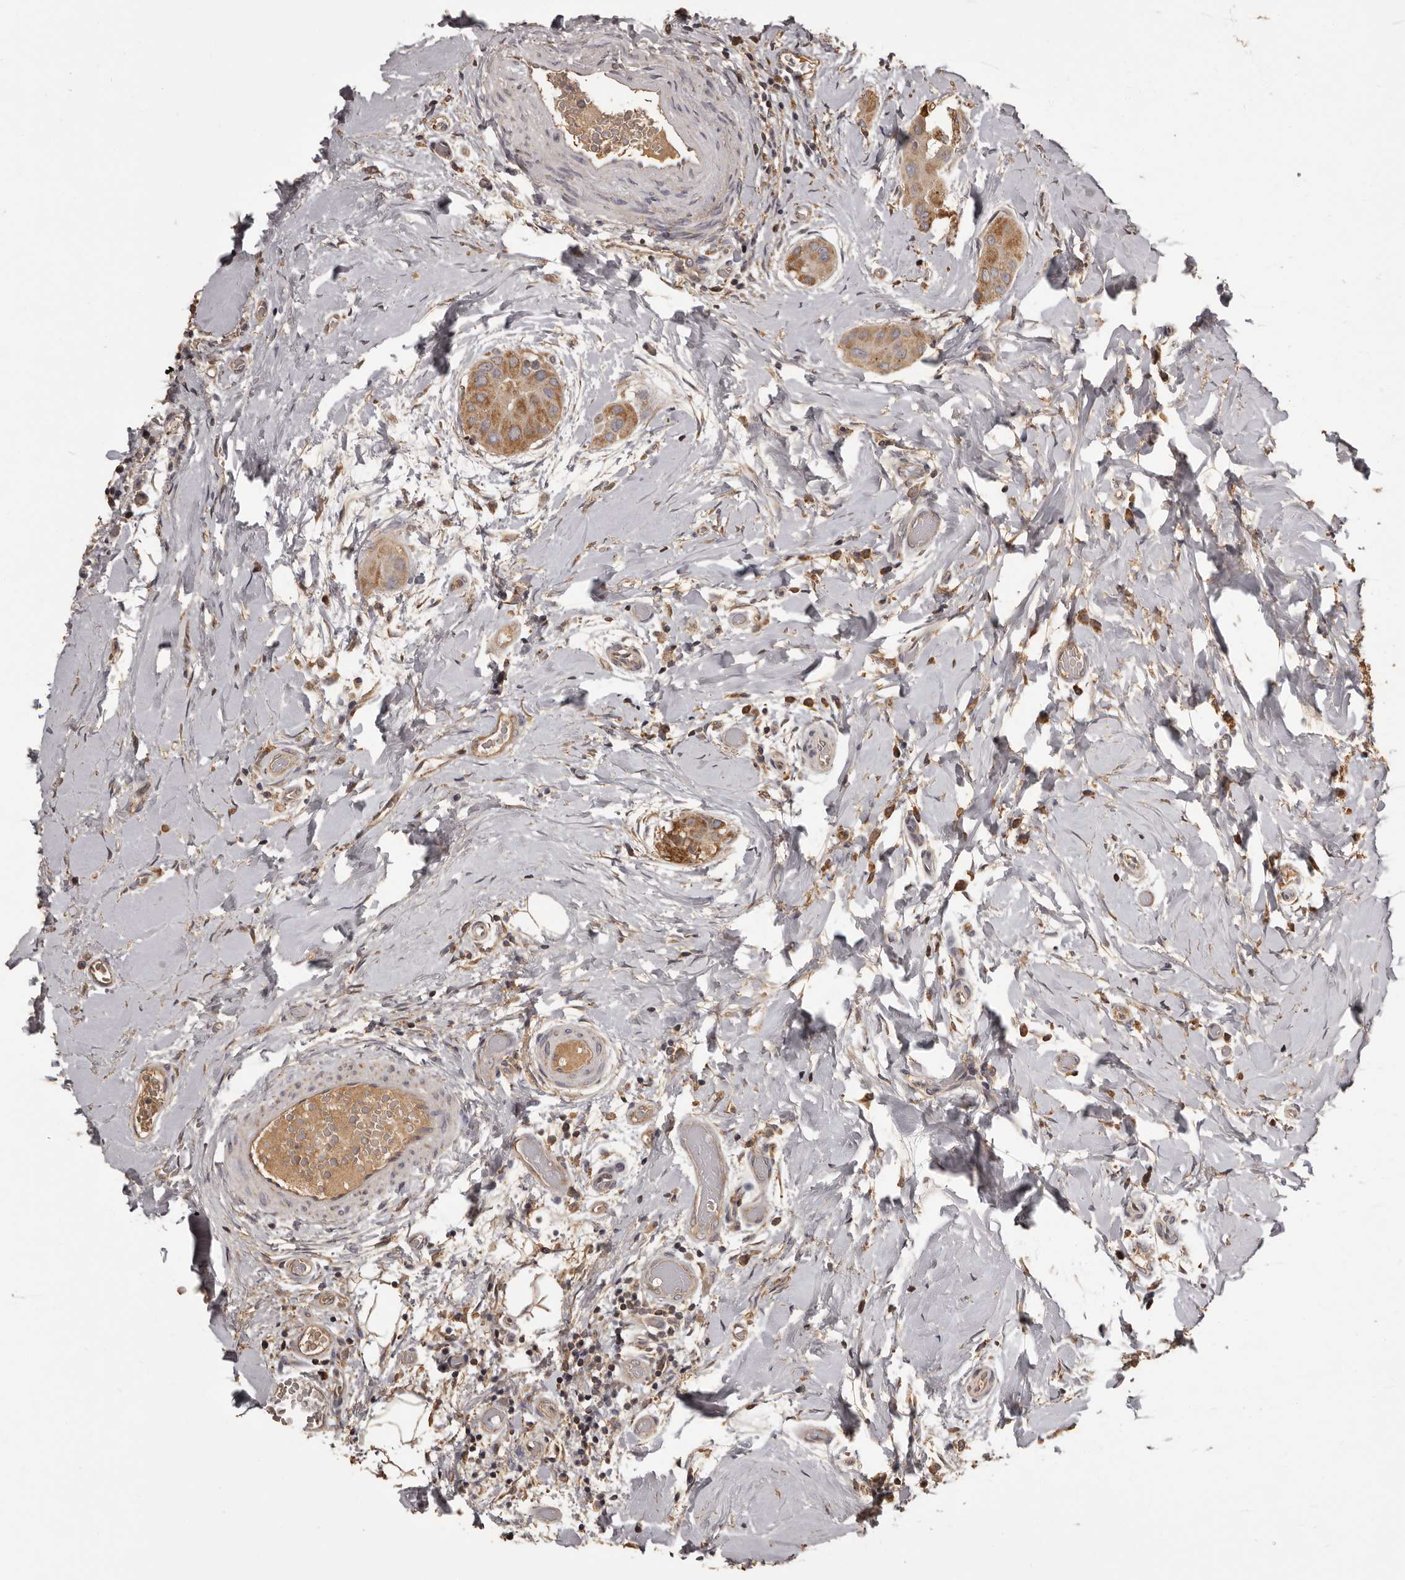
{"staining": {"intensity": "moderate", "quantity": ">75%", "location": "cytoplasmic/membranous"}, "tissue": "thyroid cancer", "cell_type": "Tumor cells", "image_type": "cancer", "snomed": [{"axis": "morphology", "description": "Papillary adenocarcinoma, NOS"}, {"axis": "topography", "description": "Thyroid gland"}], "caption": "A photomicrograph of human thyroid papillary adenocarcinoma stained for a protein exhibits moderate cytoplasmic/membranous brown staining in tumor cells.", "gene": "MGAT5", "patient": {"sex": "male", "age": 33}}